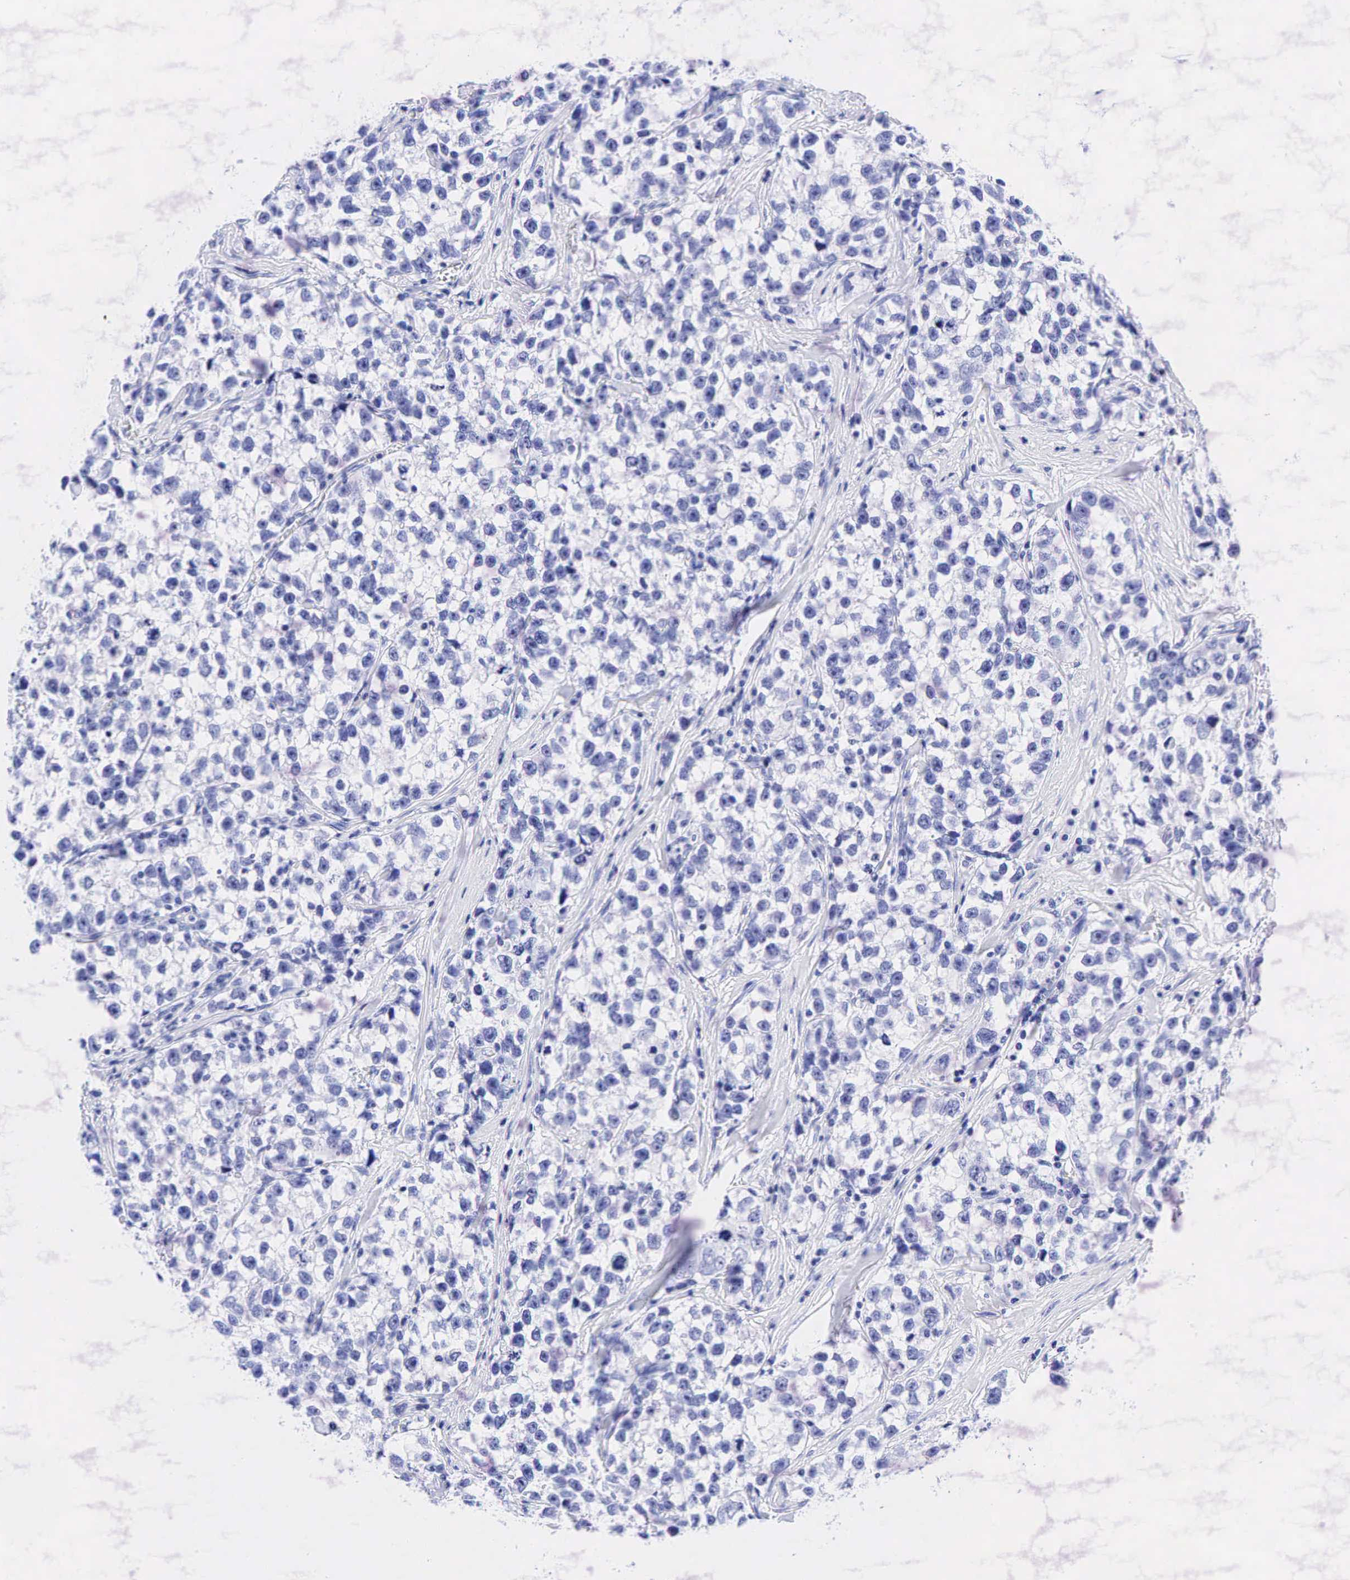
{"staining": {"intensity": "negative", "quantity": "none", "location": "none"}, "tissue": "testis cancer", "cell_type": "Tumor cells", "image_type": "cancer", "snomed": [{"axis": "morphology", "description": "Seminoma, NOS"}, {"axis": "morphology", "description": "Carcinoma, Embryonal, NOS"}, {"axis": "topography", "description": "Testis"}], "caption": "There is no significant positivity in tumor cells of seminoma (testis).", "gene": "ESR1", "patient": {"sex": "male", "age": 30}}